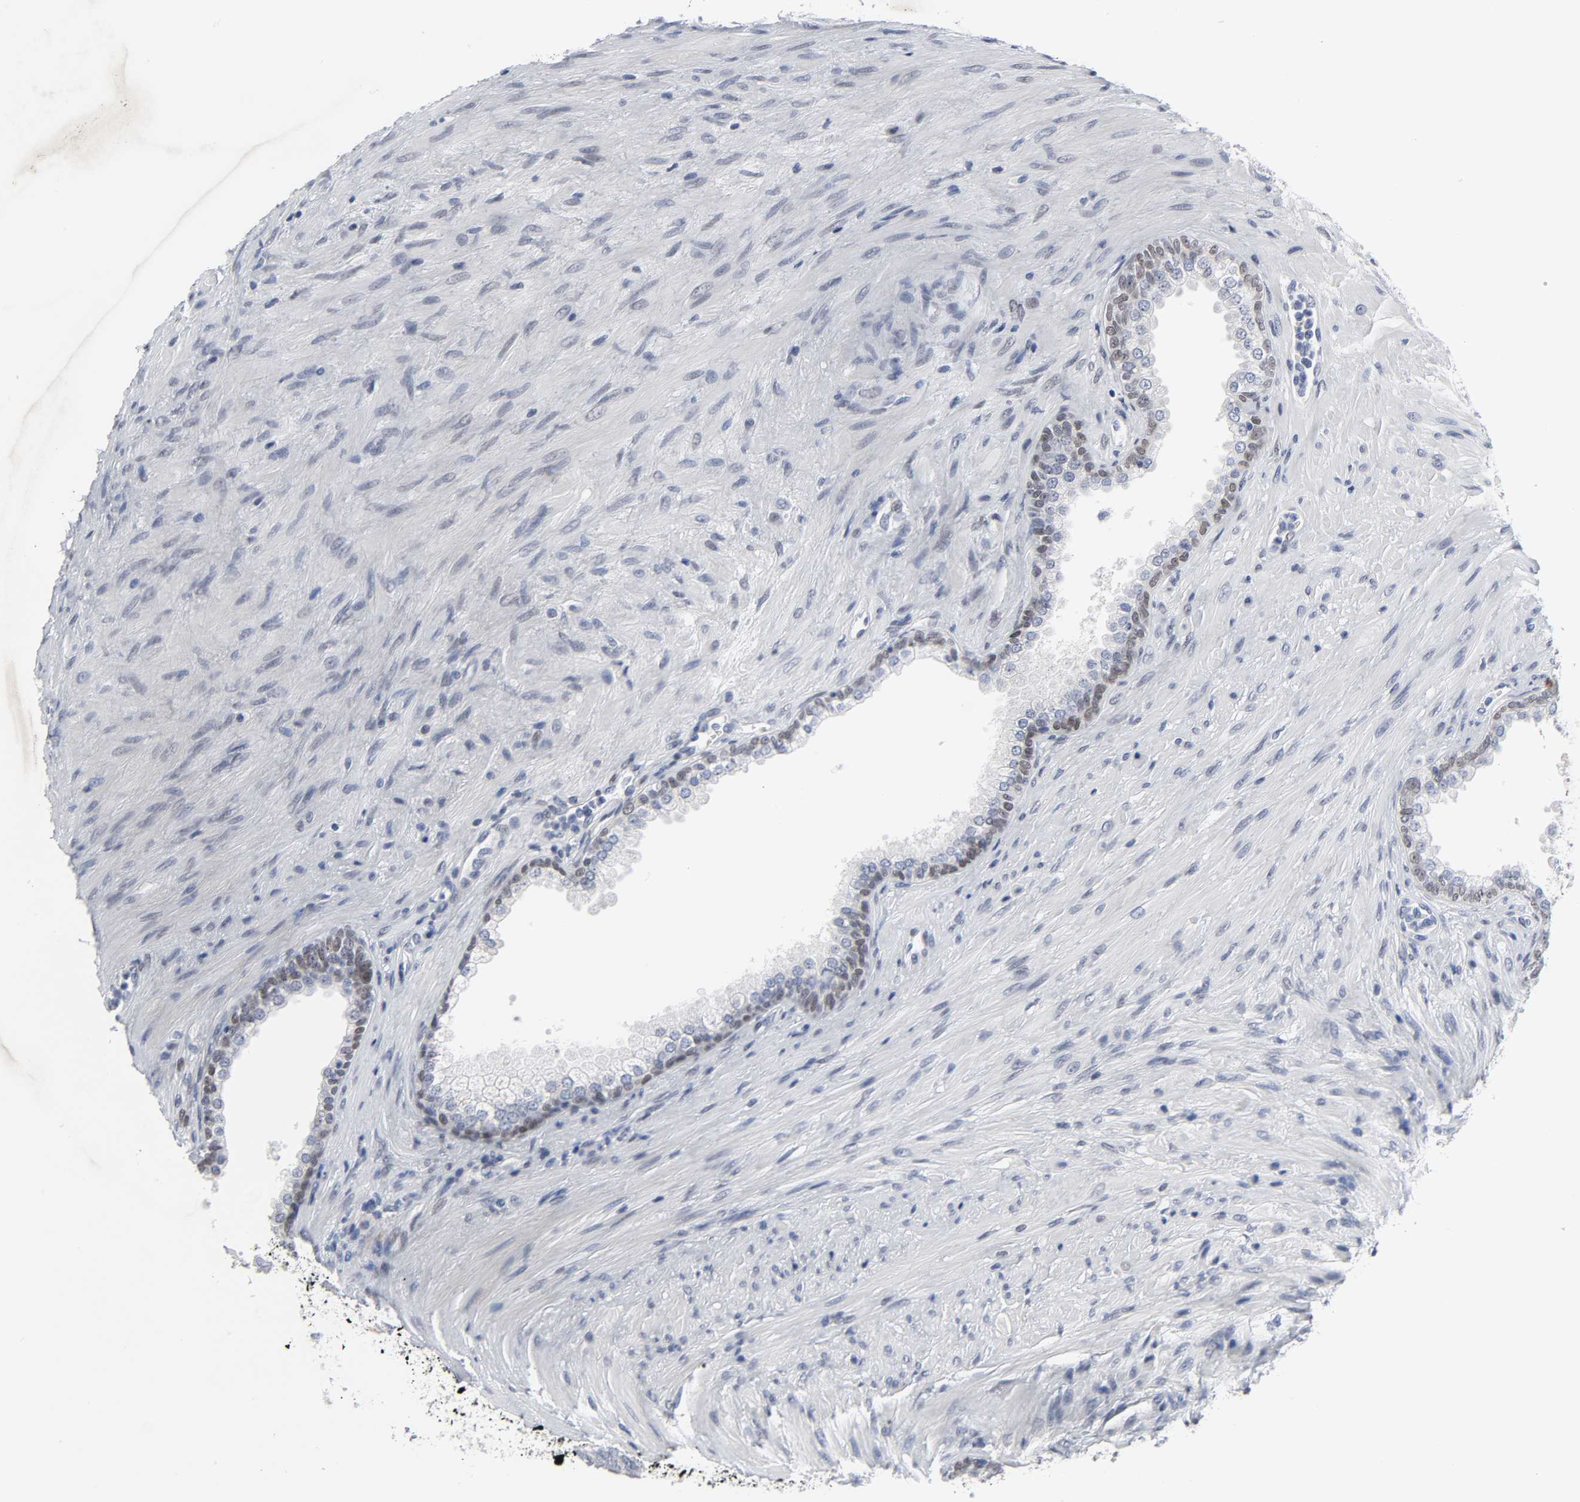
{"staining": {"intensity": "weak", "quantity": "25%-75%", "location": "nuclear"}, "tissue": "prostate", "cell_type": "Glandular cells", "image_type": "normal", "snomed": [{"axis": "morphology", "description": "Normal tissue, NOS"}, {"axis": "topography", "description": "Prostate"}], "caption": "Glandular cells exhibit low levels of weak nuclear expression in approximately 25%-75% of cells in normal prostate.", "gene": "SALL2", "patient": {"sex": "male", "age": 76}}